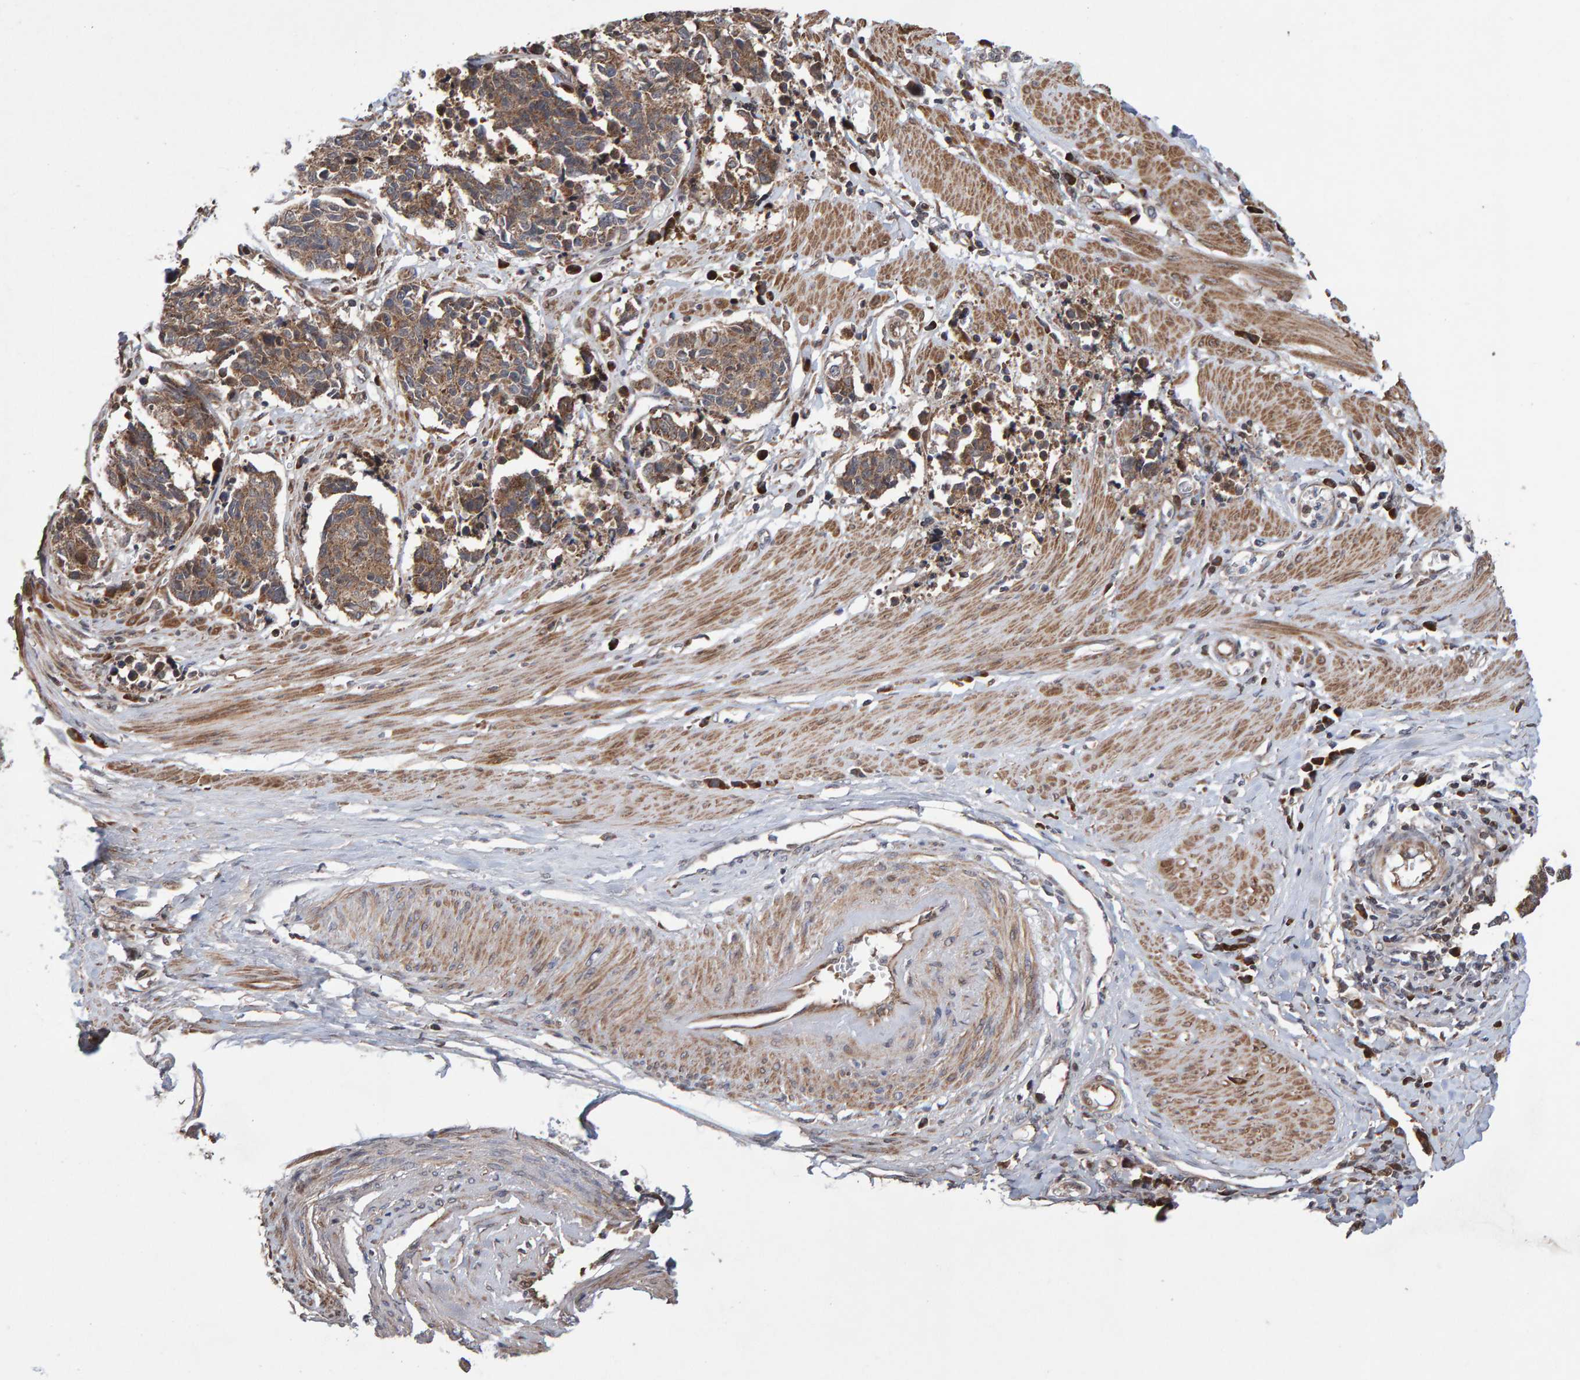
{"staining": {"intensity": "moderate", "quantity": ">75%", "location": "cytoplasmic/membranous"}, "tissue": "cervical cancer", "cell_type": "Tumor cells", "image_type": "cancer", "snomed": [{"axis": "morphology", "description": "Normal tissue, NOS"}, {"axis": "morphology", "description": "Squamous cell carcinoma, NOS"}, {"axis": "topography", "description": "Cervix"}], "caption": "Immunohistochemistry (IHC) staining of cervical squamous cell carcinoma, which displays medium levels of moderate cytoplasmic/membranous staining in about >75% of tumor cells indicating moderate cytoplasmic/membranous protein positivity. The staining was performed using DAB (brown) for protein detection and nuclei were counterstained in hematoxylin (blue).", "gene": "PECR", "patient": {"sex": "female", "age": 35}}